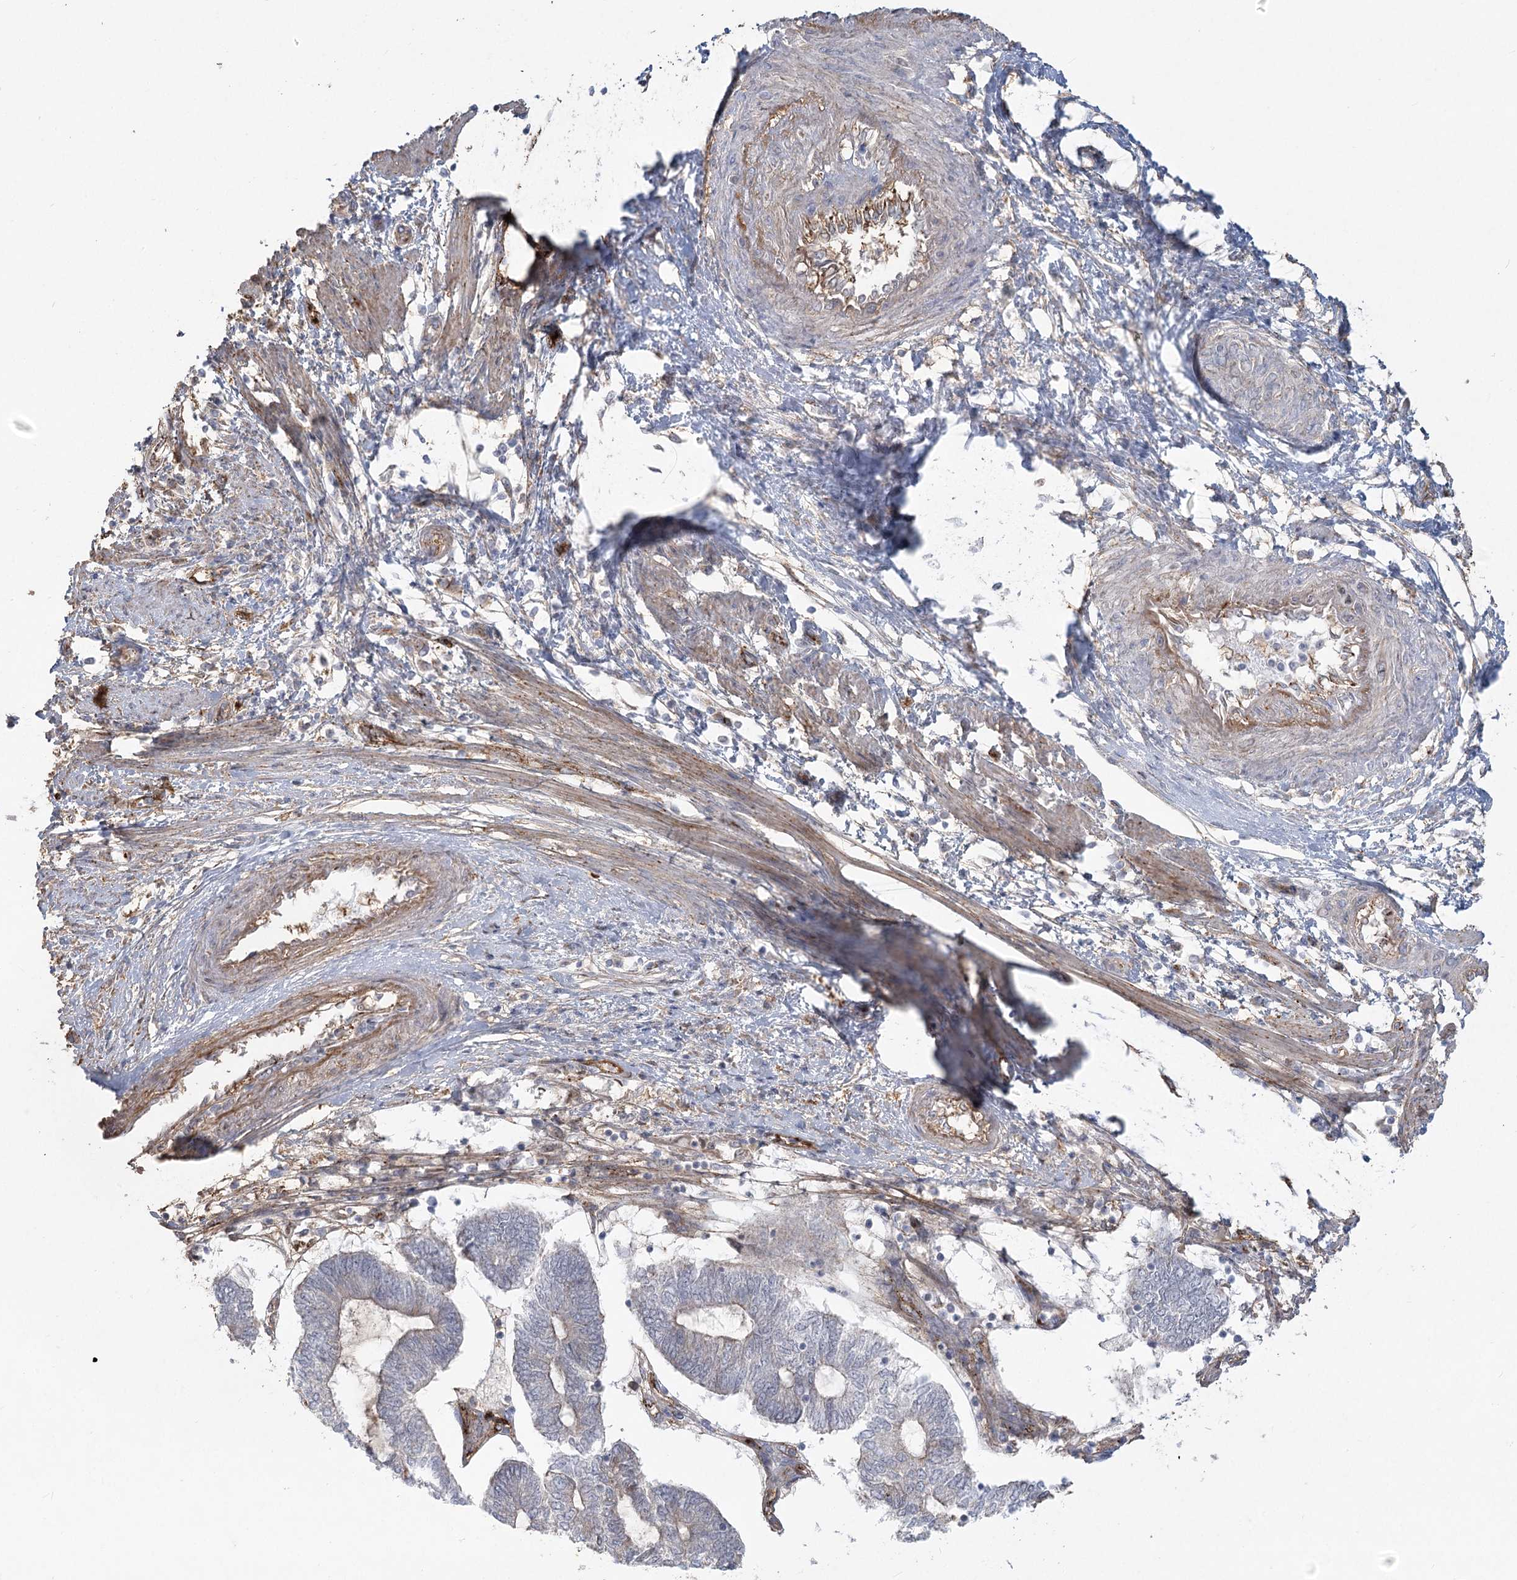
{"staining": {"intensity": "weak", "quantity": "<25%", "location": "cytoplasmic/membranous"}, "tissue": "endometrial cancer", "cell_type": "Tumor cells", "image_type": "cancer", "snomed": [{"axis": "morphology", "description": "Adenocarcinoma, NOS"}, {"axis": "topography", "description": "Uterus"}, {"axis": "topography", "description": "Endometrium"}], "caption": "An immunohistochemistry histopathology image of endometrial cancer is shown. There is no staining in tumor cells of endometrial cancer. (IHC, brightfield microscopy, high magnification).", "gene": "KBTBD4", "patient": {"sex": "female", "age": 70}}